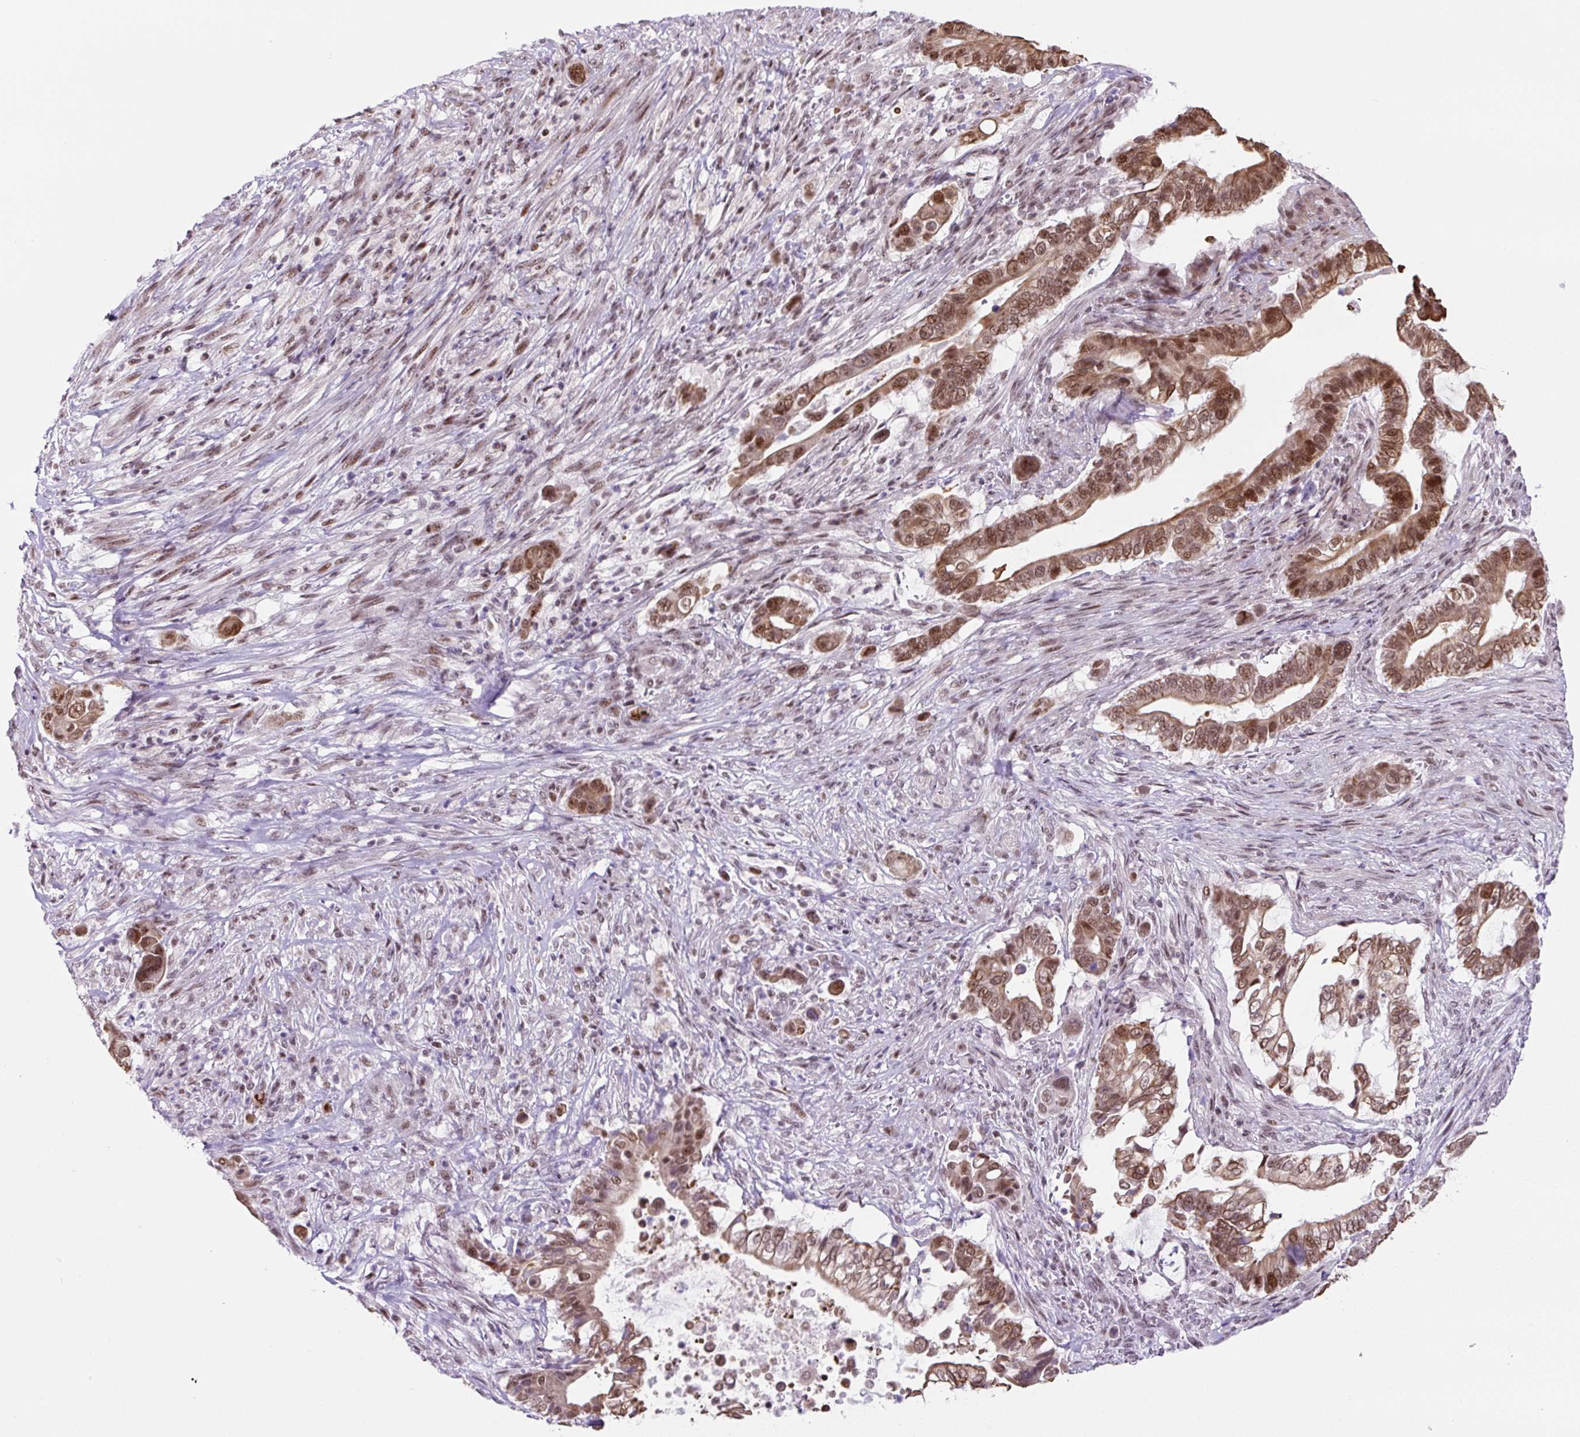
{"staining": {"intensity": "moderate", "quantity": ">75%", "location": "nuclear"}, "tissue": "pancreatic cancer", "cell_type": "Tumor cells", "image_type": "cancer", "snomed": [{"axis": "morphology", "description": "Adenocarcinoma, NOS"}, {"axis": "topography", "description": "Pancreas"}], "caption": "Adenocarcinoma (pancreatic) stained for a protein displays moderate nuclear positivity in tumor cells. Using DAB (brown) and hematoxylin (blue) stains, captured at high magnification using brightfield microscopy.", "gene": "TAF1A", "patient": {"sex": "male", "age": 68}}